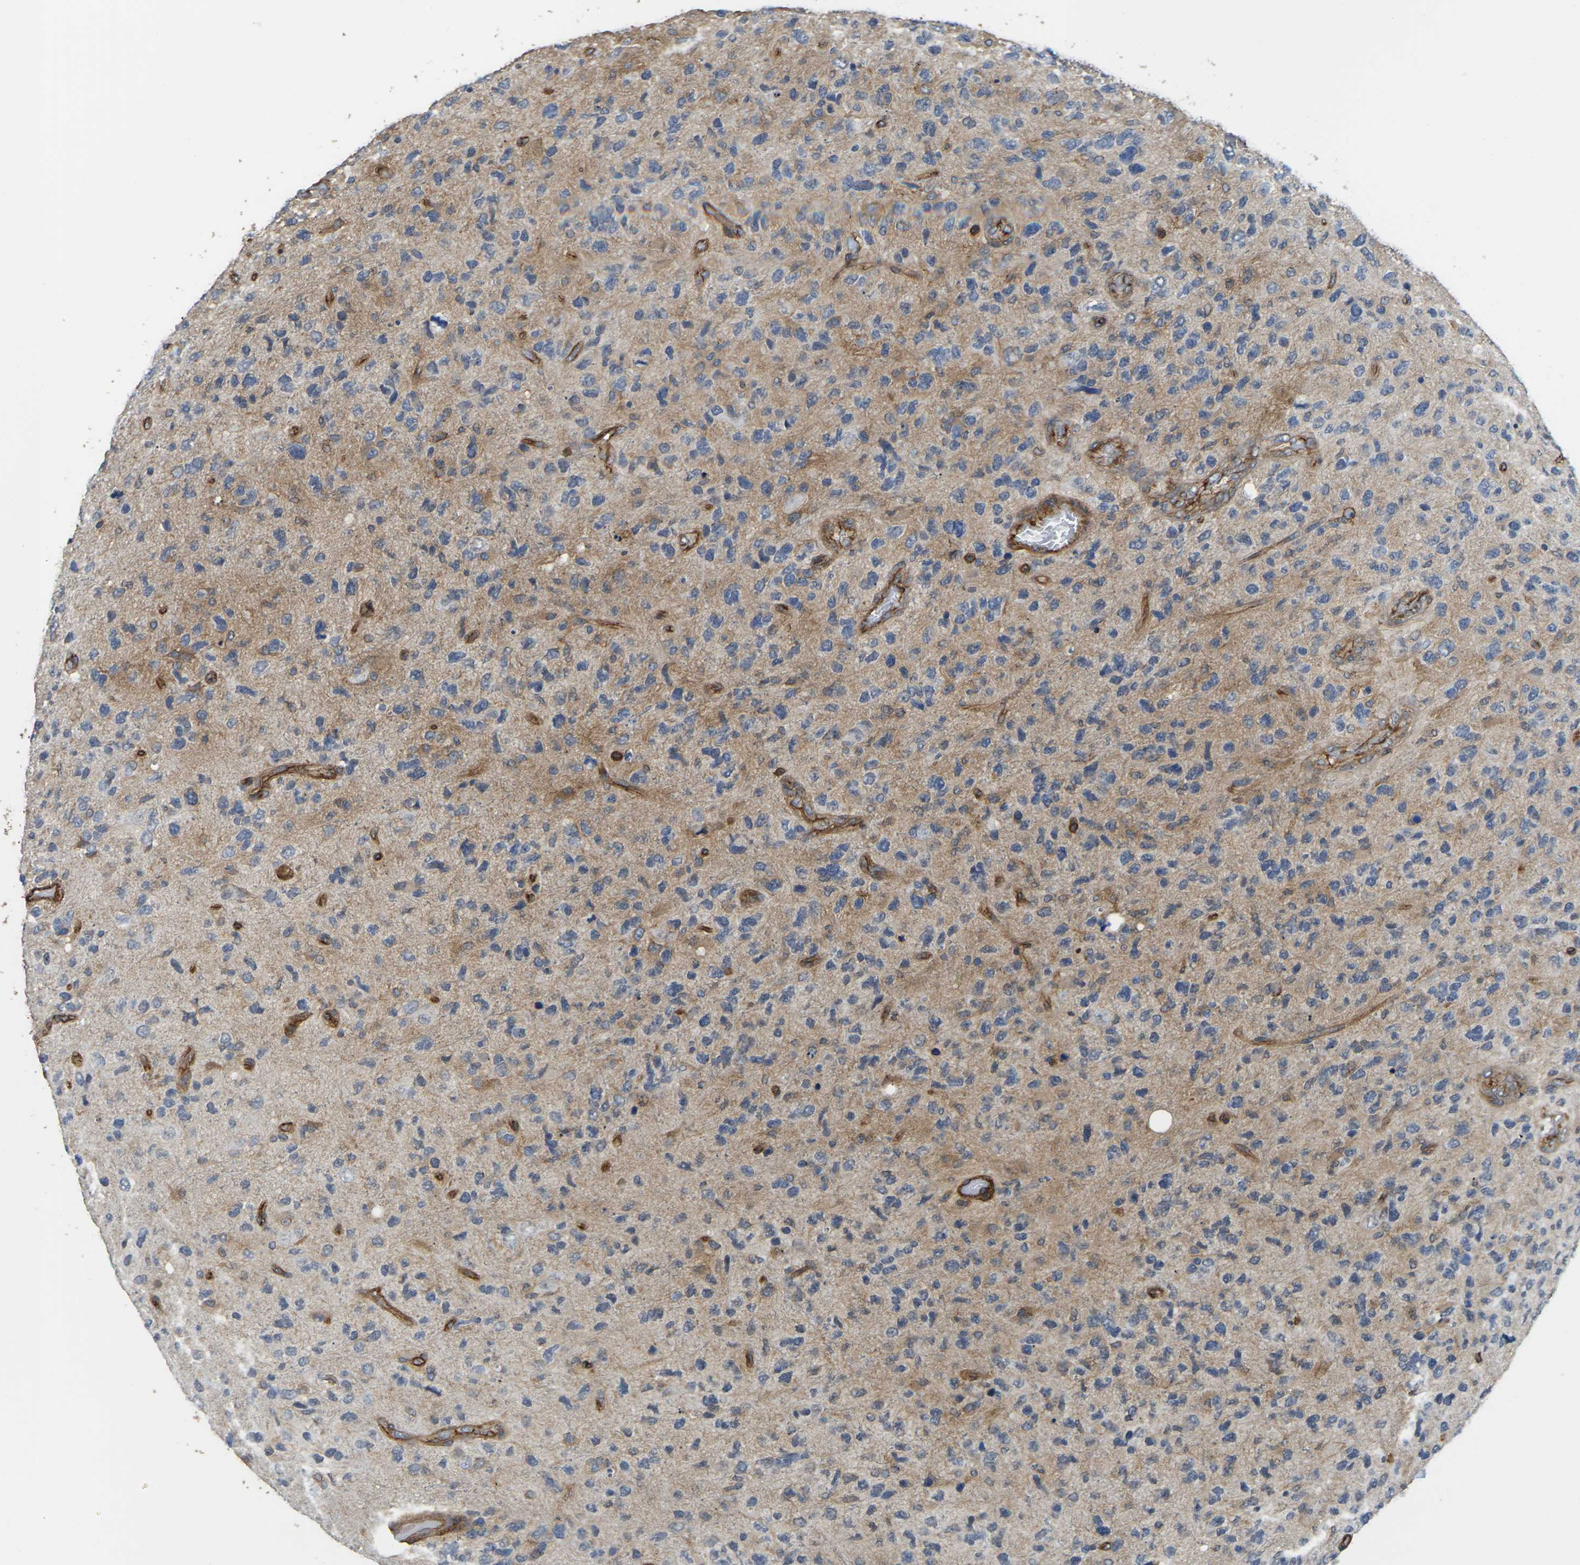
{"staining": {"intensity": "moderate", "quantity": "25%-75%", "location": "cytoplasmic/membranous"}, "tissue": "glioma", "cell_type": "Tumor cells", "image_type": "cancer", "snomed": [{"axis": "morphology", "description": "Glioma, malignant, High grade"}, {"axis": "topography", "description": "Brain"}], "caption": "IHC of glioma shows medium levels of moderate cytoplasmic/membranous expression in approximately 25%-75% of tumor cells.", "gene": "IQGAP1", "patient": {"sex": "female", "age": 58}}